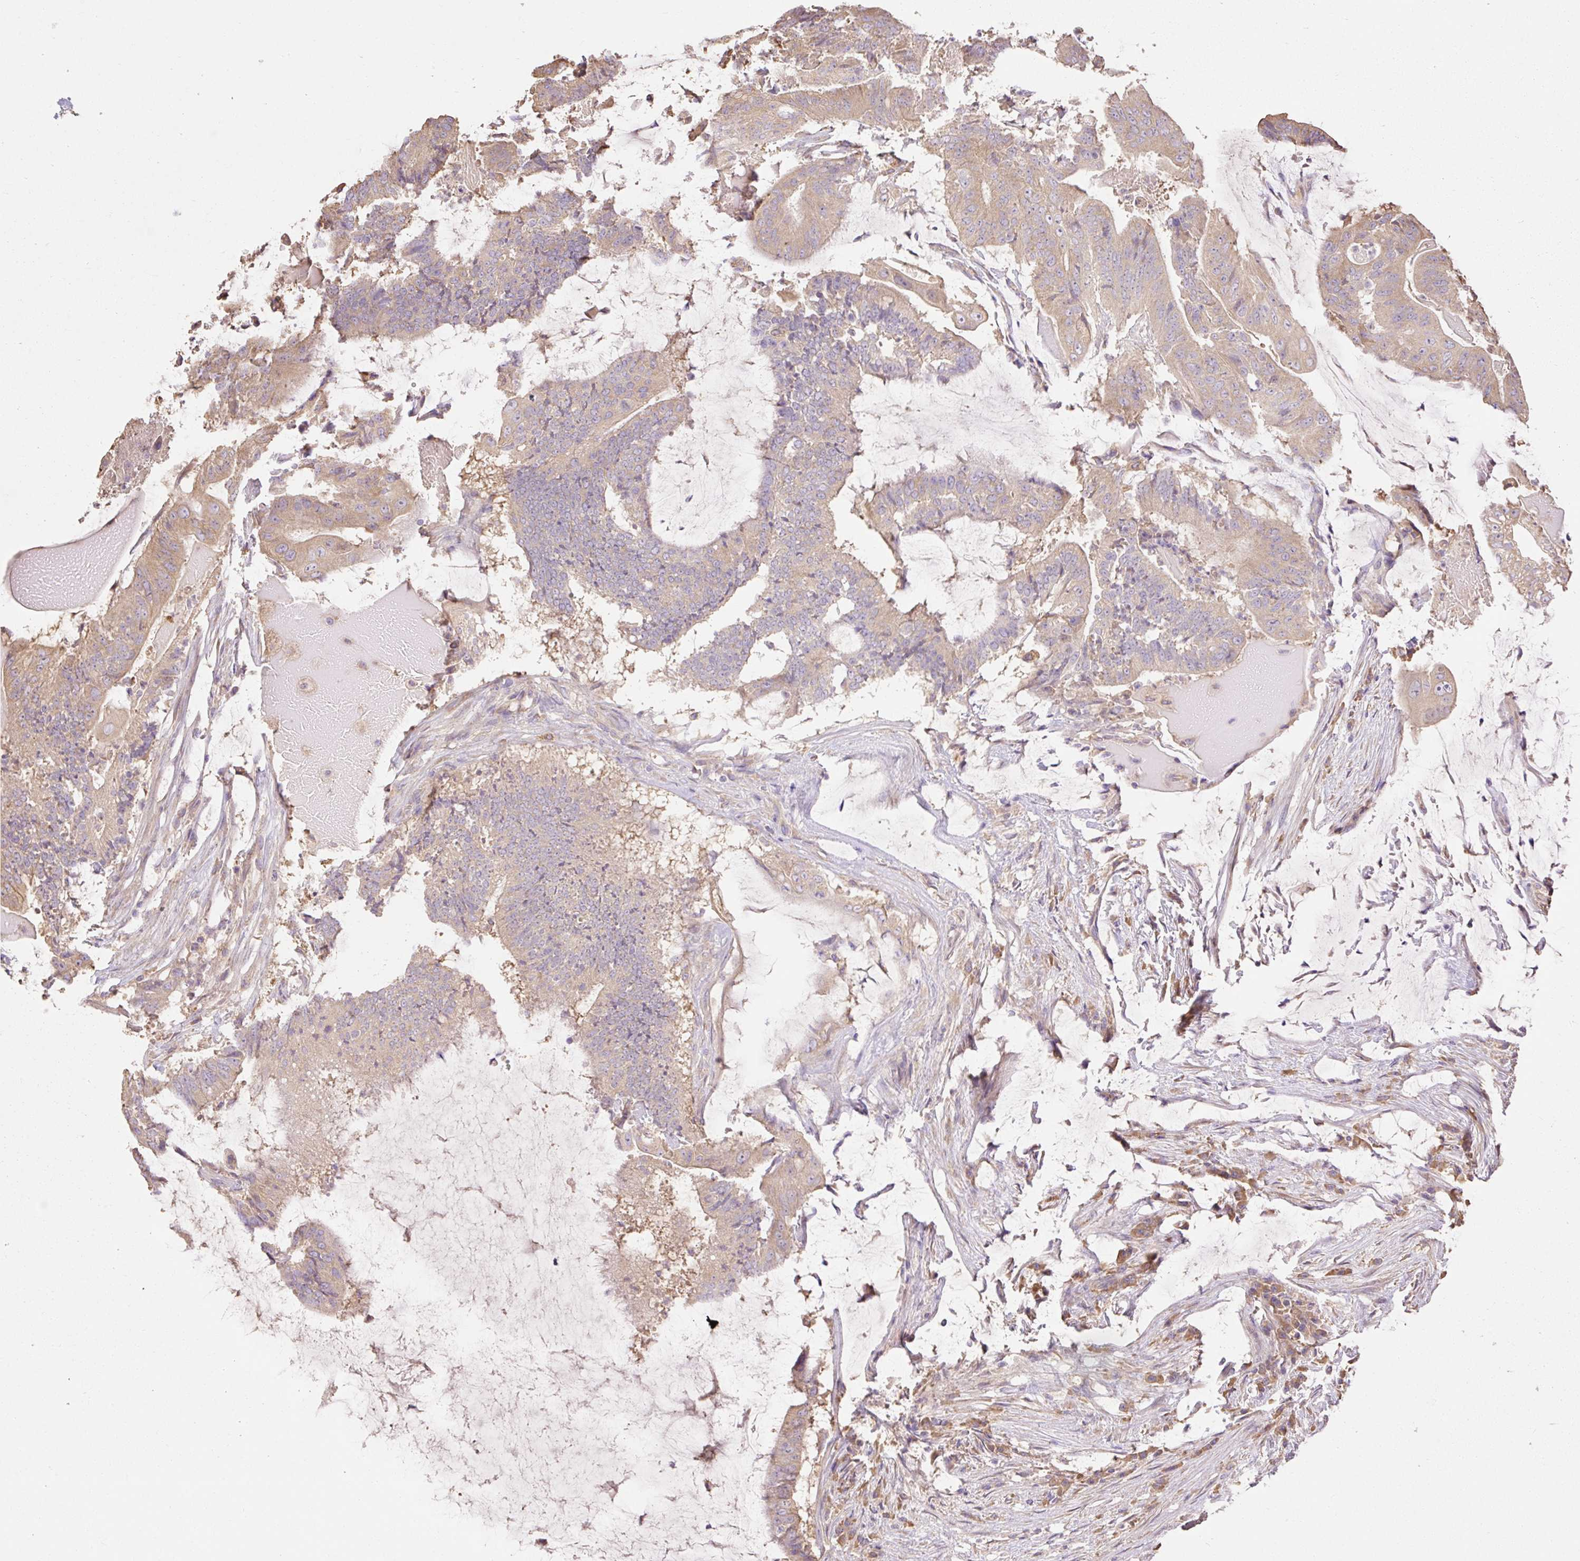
{"staining": {"intensity": "moderate", "quantity": ">75%", "location": "cytoplasmic/membranous"}, "tissue": "colorectal cancer", "cell_type": "Tumor cells", "image_type": "cancer", "snomed": [{"axis": "morphology", "description": "Adenocarcinoma, NOS"}, {"axis": "topography", "description": "Colon"}], "caption": "Protein expression analysis of human adenocarcinoma (colorectal) reveals moderate cytoplasmic/membranous expression in approximately >75% of tumor cells. (DAB (3,3'-diaminobenzidine) = brown stain, brightfield microscopy at high magnification).", "gene": "DESI1", "patient": {"sex": "female", "age": 43}}